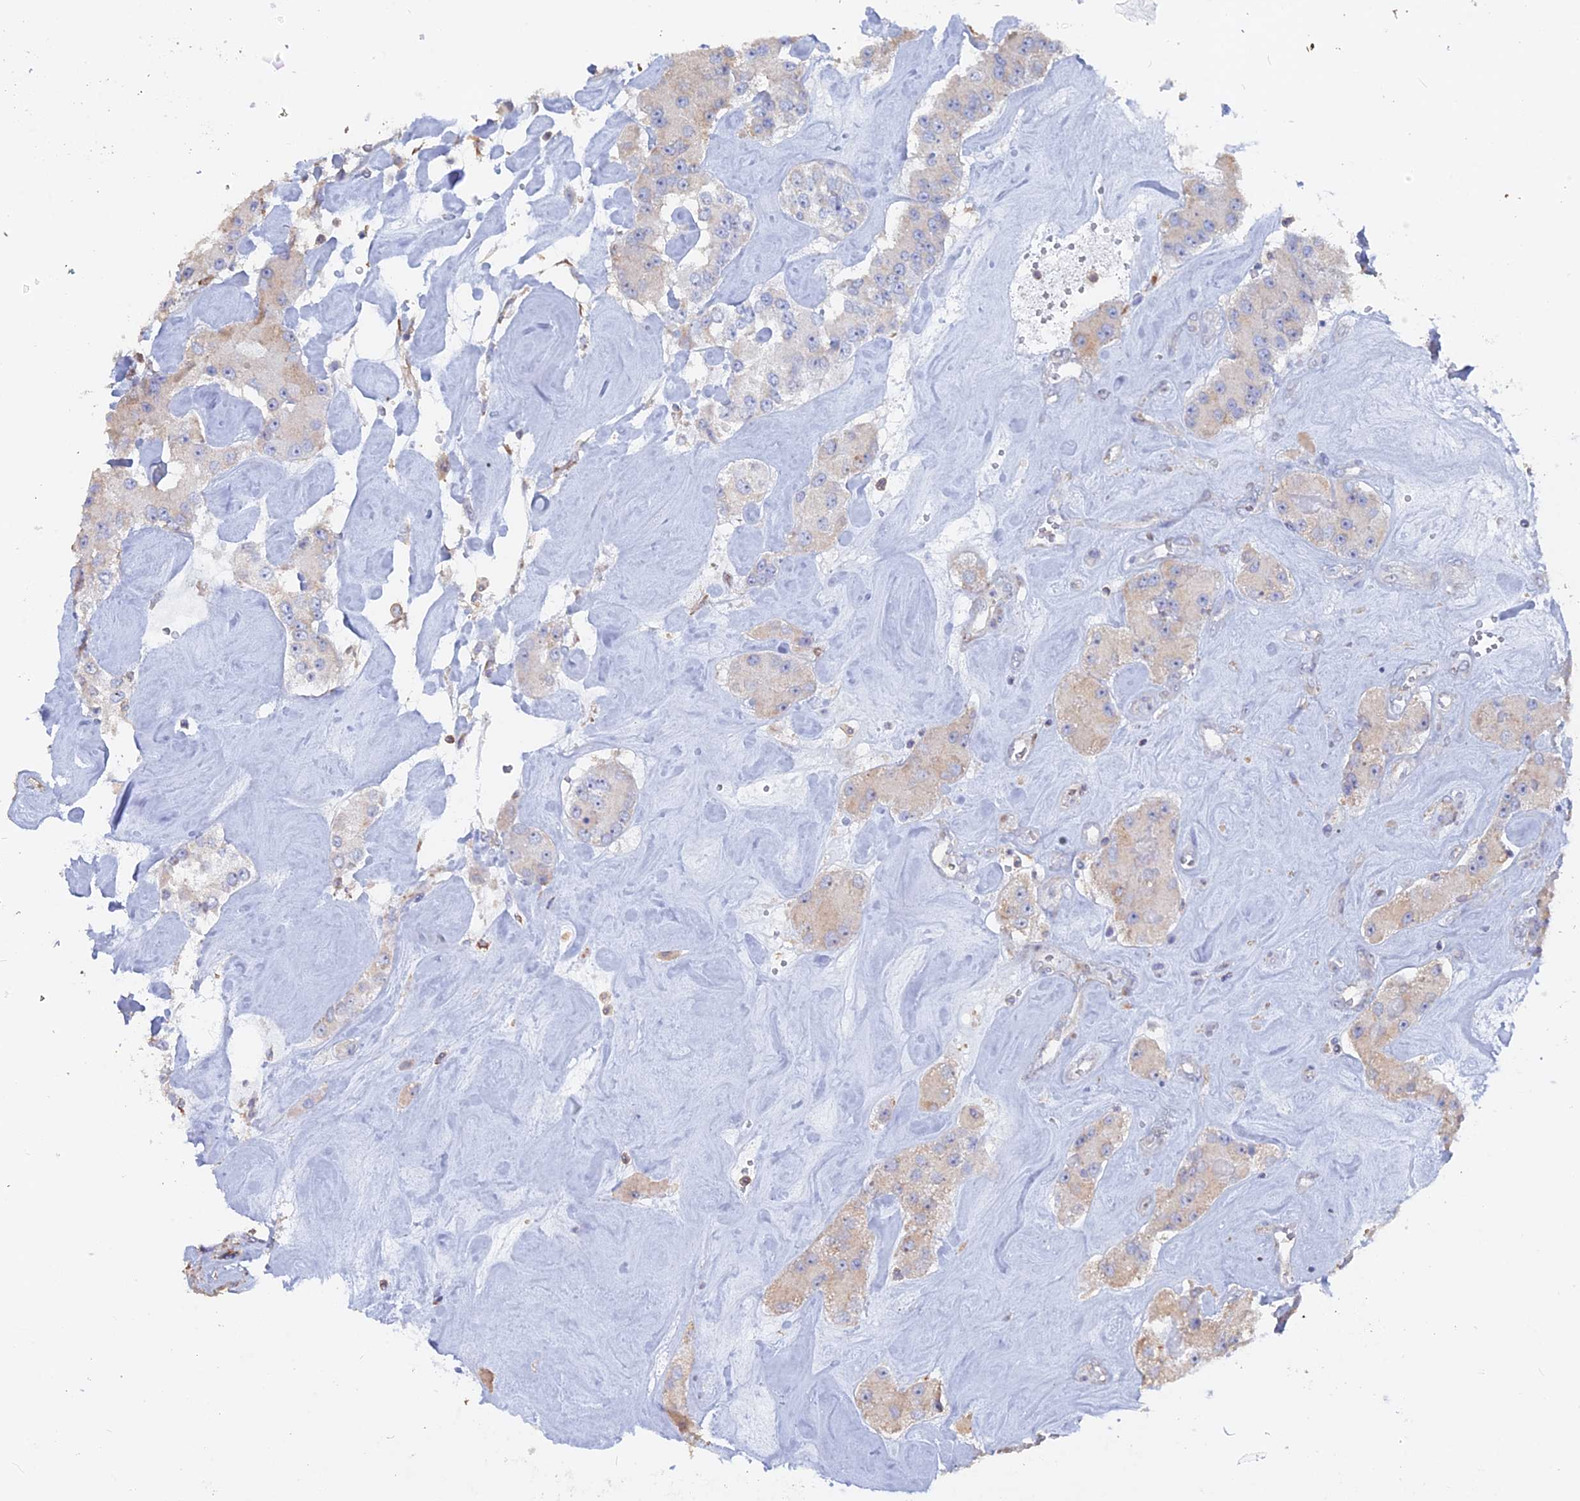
{"staining": {"intensity": "weak", "quantity": "<25%", "location": "cytoplasmic/membranous"}, "tissue": "carcinoid", "cell_type": "Tumor cells", "image_type": "cancer", "snomed": [{"axis": "morphology", "description": "Carcinoid, malignant, NOS"}, {"axis": "topography", "description": "Pancreas"}], "caption": "IHC micrograph of neoplastic tissue: malignant carcinoid stained with DAB (3,3'-diaminobenzidine) shows no significant protein positivity in tumor cells.", "gene": "SEMG2", "patient": {"sex": "male", "age": 41}}